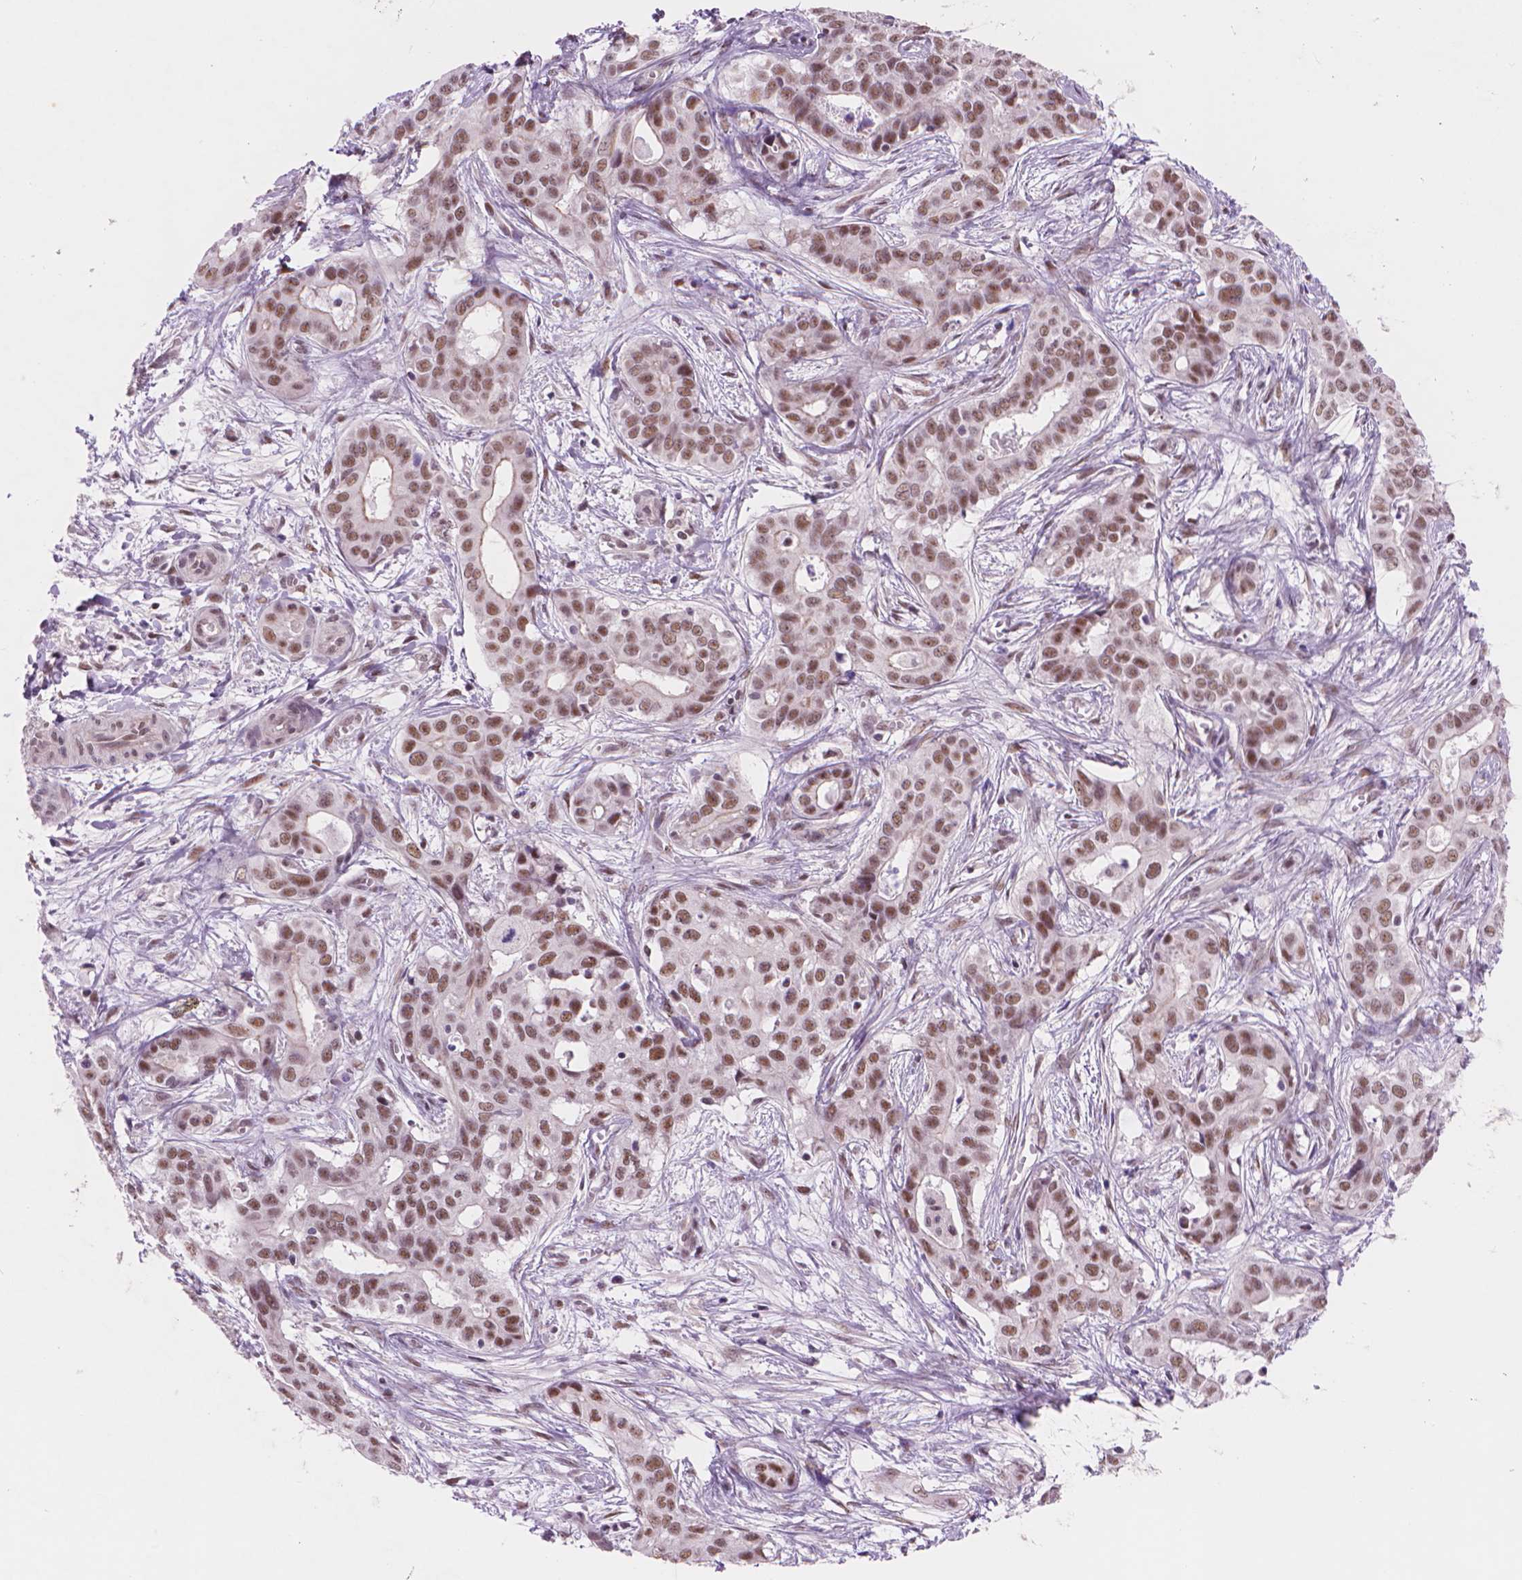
{"staining": {"intensity": "moderate", "quantity": ">75%", "location": "nuclear"}, "tissue": "liver cancer", "cell_type": "Tumor cells", "image_type": "cancer", "snomed": [{"axis": "morphology", "description": "Cholangiocarcinoma"}, {"axis": "topography", "description": "Liver"}], "caption": "IHC of human liver cancer exhibits medium levels of moderate nuclear staining in approximately >75% of tumor cells.", "gene": "POLR3D", "patient": {"sex": "female", "age": 65}}